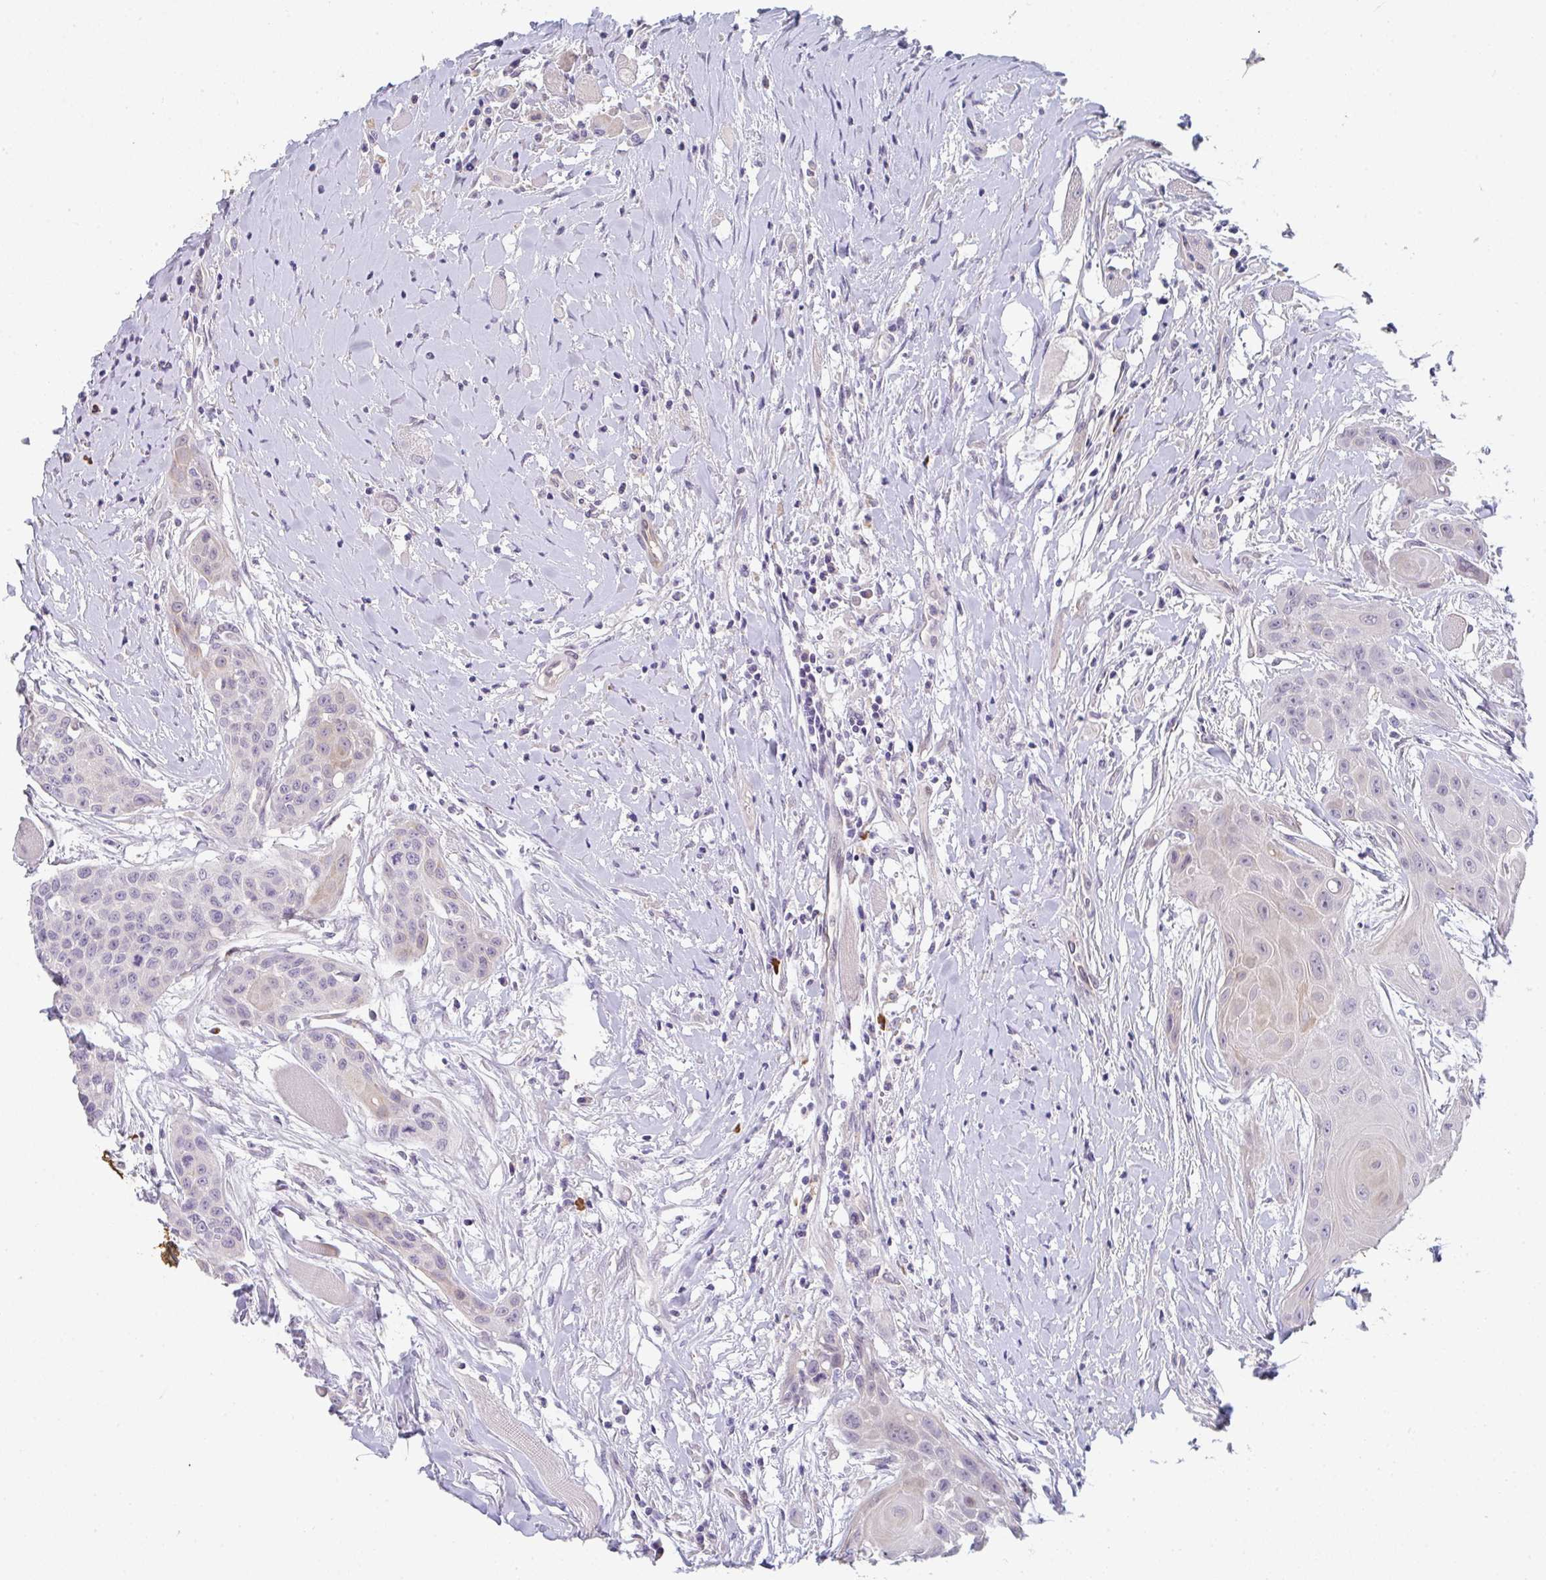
{"staining": {"intensity": "negative", "quantity": "none", "location": "none"}, "tissue": "head and neck cancer", "cell_type": "Tumor cells", "image_type": "cancer", "snomed": [{"axis": "morphology", "description": "Squamous cell carcinoma, NOS"}, {"axis": "topography", "description": "Head-Neck"}], "caption": "IHC image of human head and neck cancer stained for a protein (brown), which shows no staining in tumor cells.", "gene": "TNFRSF10A", "patient": {"sex": "female", "age": 73}}